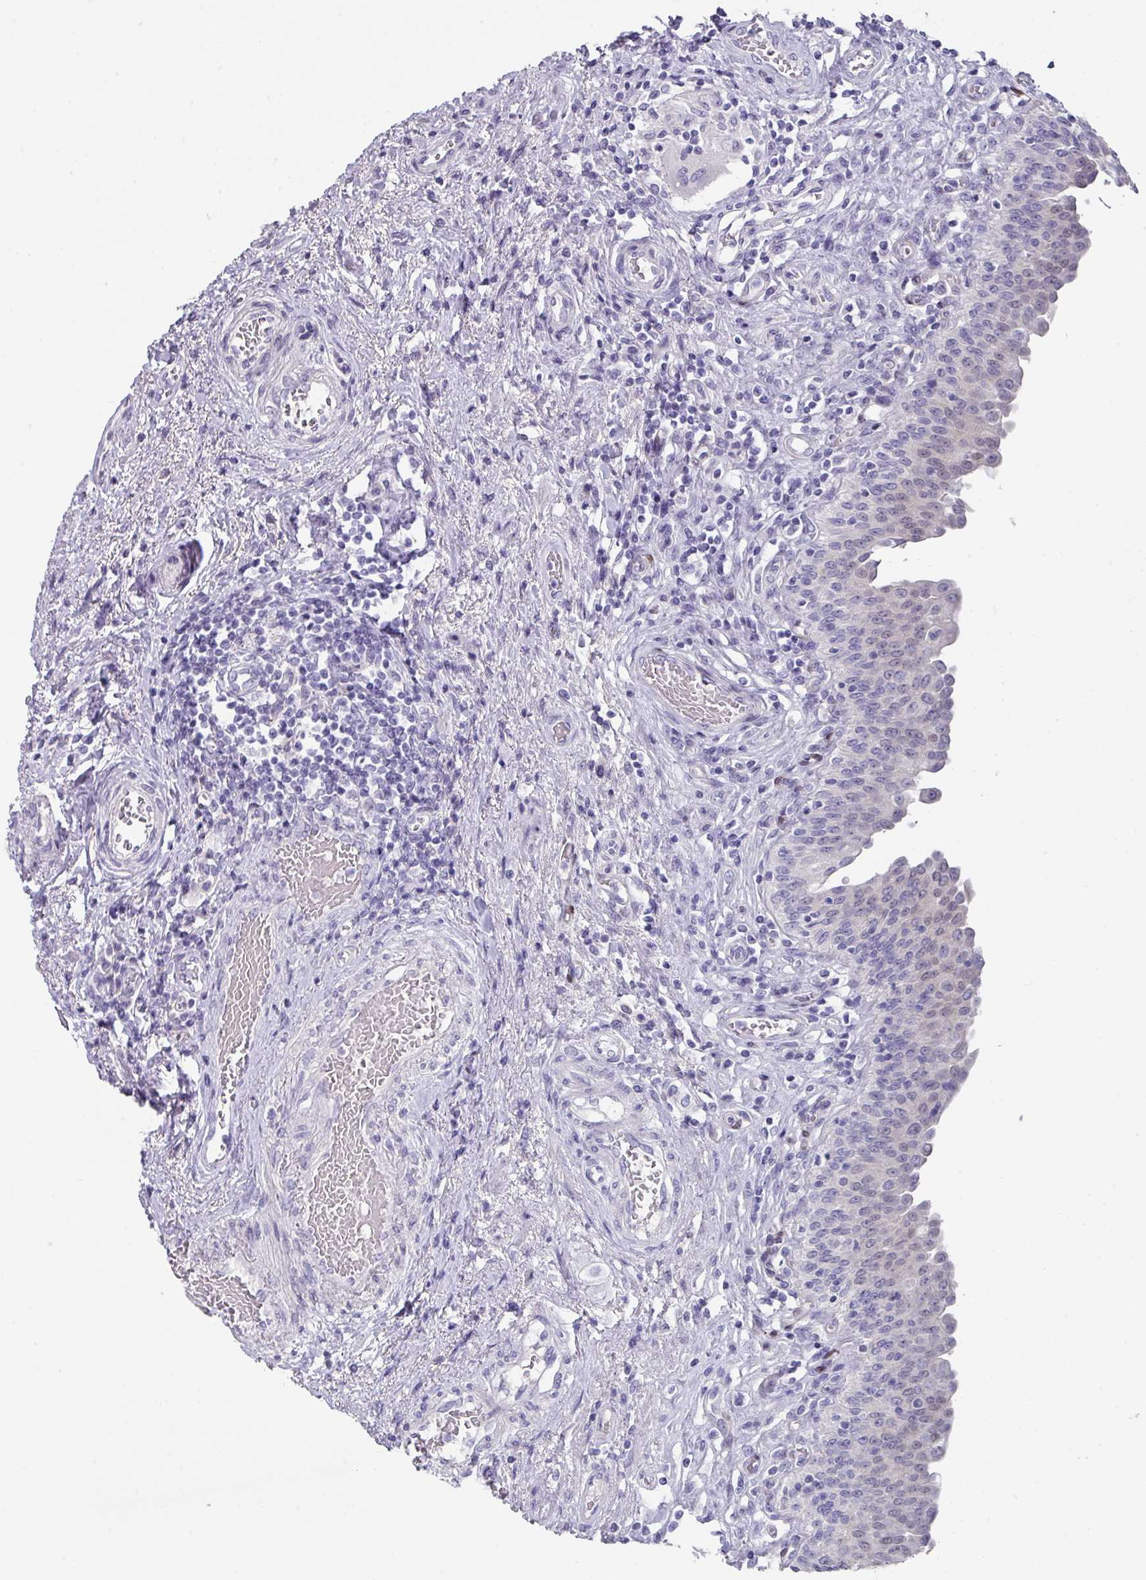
{"staining": {"intensity": "negative", "quantity": "none", "location": "none"}, "tissue": "urinary bladder", "cell_type": "Urothelial cells", "image_type": "normal", "snomed": [{"axis": "morphology", "description": "Normal tissue, NOS"}, {"axis": "topography", "description": "Urinary bladder"}], "caption": "Urothelial cells show no significant protein staining in normal urinary bladder. The staining was performed using DAB to visualize the protein expression in brown, while the nuclei were stained in blue with hematoxylin (Magnification: 20x).", "gene": "DEFB115", "patient": {"sex": "male", "age": 71}}